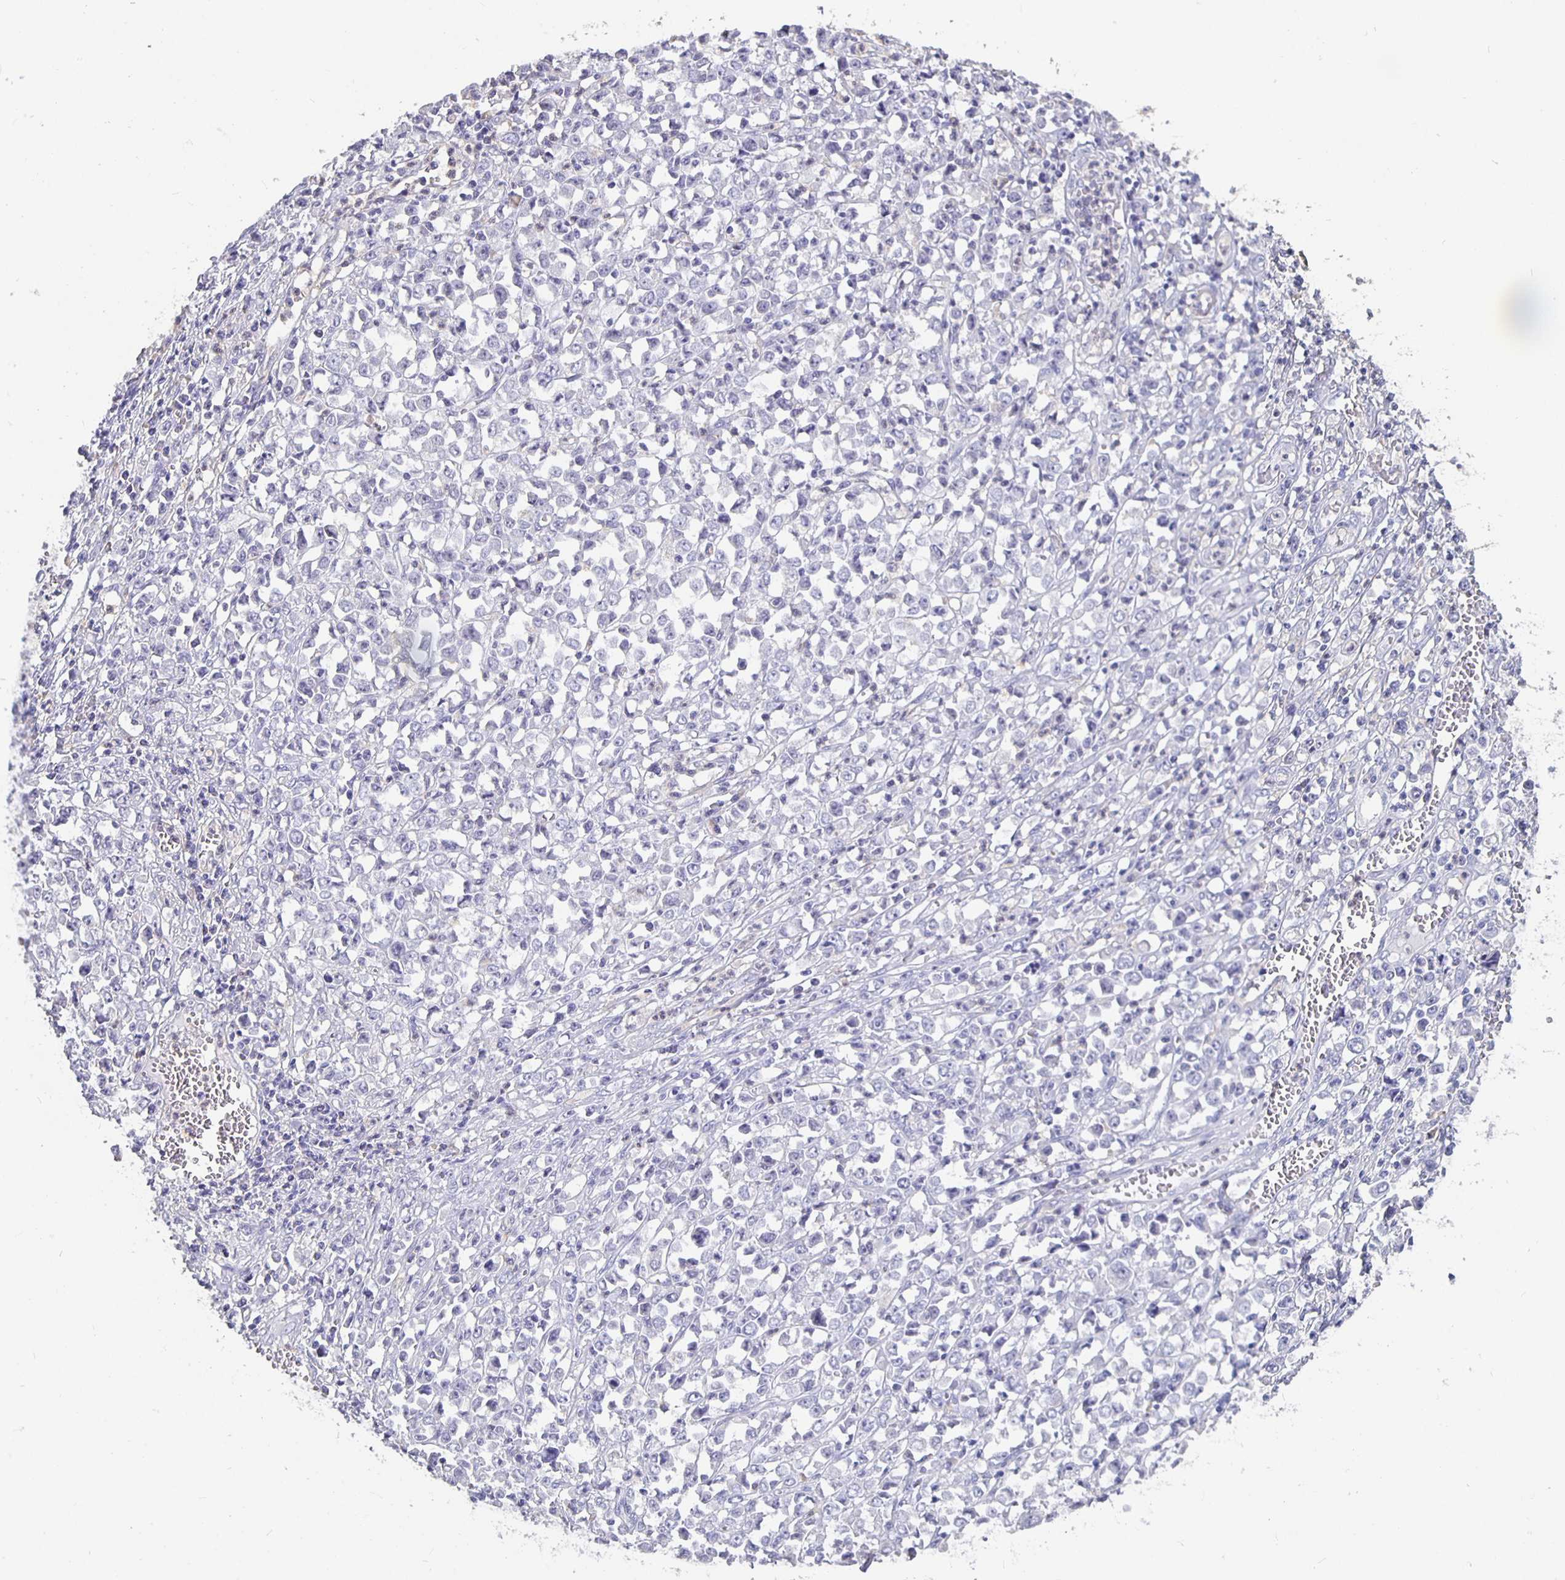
{"staining": {"intensity": "negative", "quantity": "none", "location": "none"}, "tissue": "stomach cancer", "cell_type": "Tumor cells", "image_type": "cancer", "snomed": [{"axis": "morphology", "description": "Adenocarcinoma, NOS"}, {"axis": "topography", "description": "Stomach, upper"}], "caption": "A histopathology image of human stomach cancer (adenocarcinoma) is negative for staining in tumor cells.", "gene": "GPX4", "patient": {"sex": "male", "age": 70}}